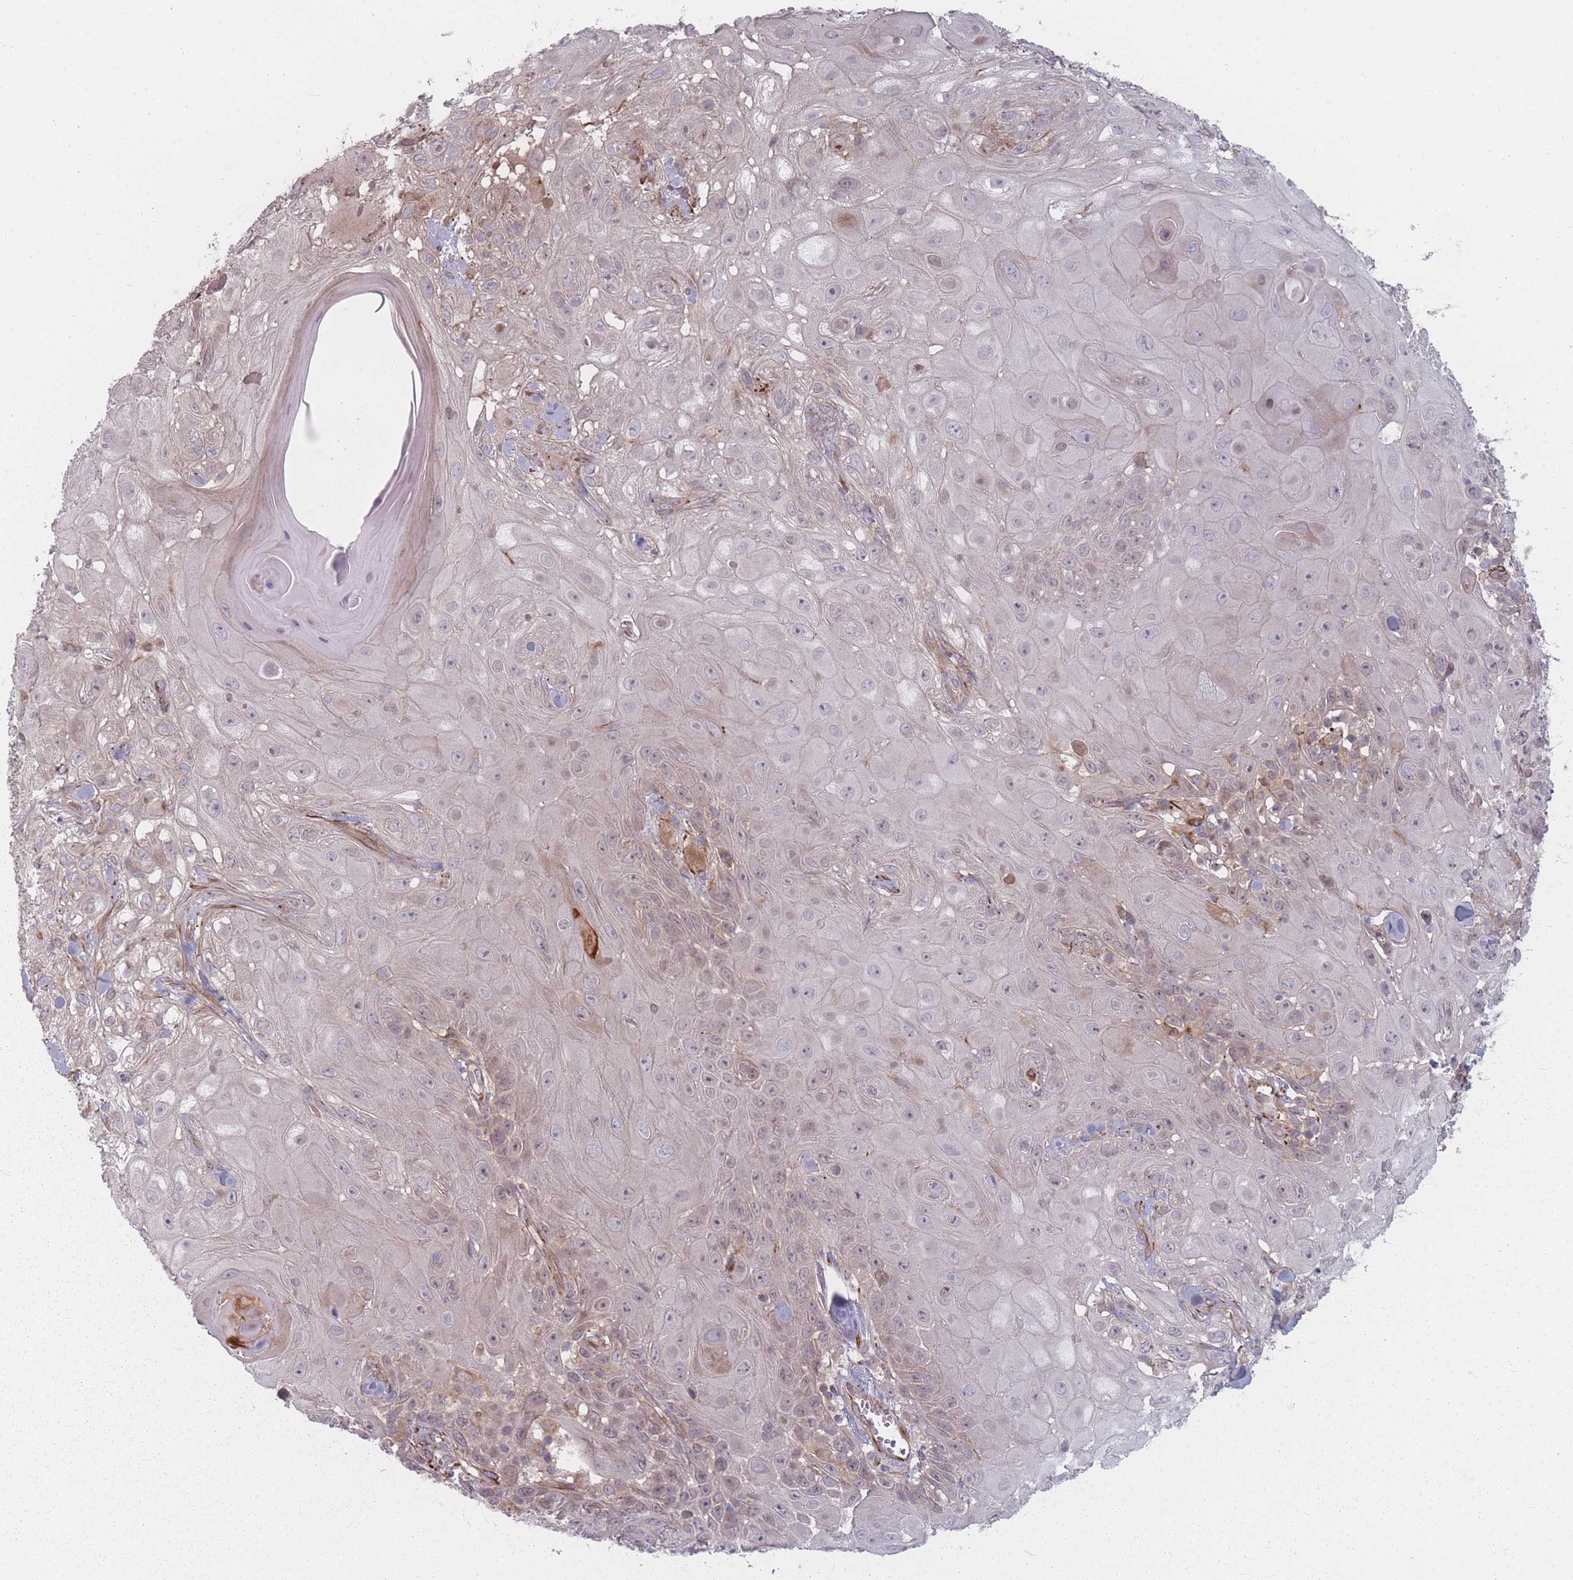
{"staining": {"intensity": "negative", "quantity": "none", "location": "none"}, "tissue": "skin cancer", "cell_type": "Tumor cells", "image_type": "cancer", "snomed": [{"axis": "morphology", "description": "Normal tissue, NOS"}, {"axis": "morphology", "description": "Squamous cell carcinoma, NOS"}, {"axis": "topography", "description": "Skin"}, {"axis": "topography", "description": "Cartilage tissue"}], "caption": "There is no significant expression in tumor cells of skin cancer (squamous cell carcinoma).", "gene": "EEF1AKMT2", "patient": {"sex": "female", "age": 79}}